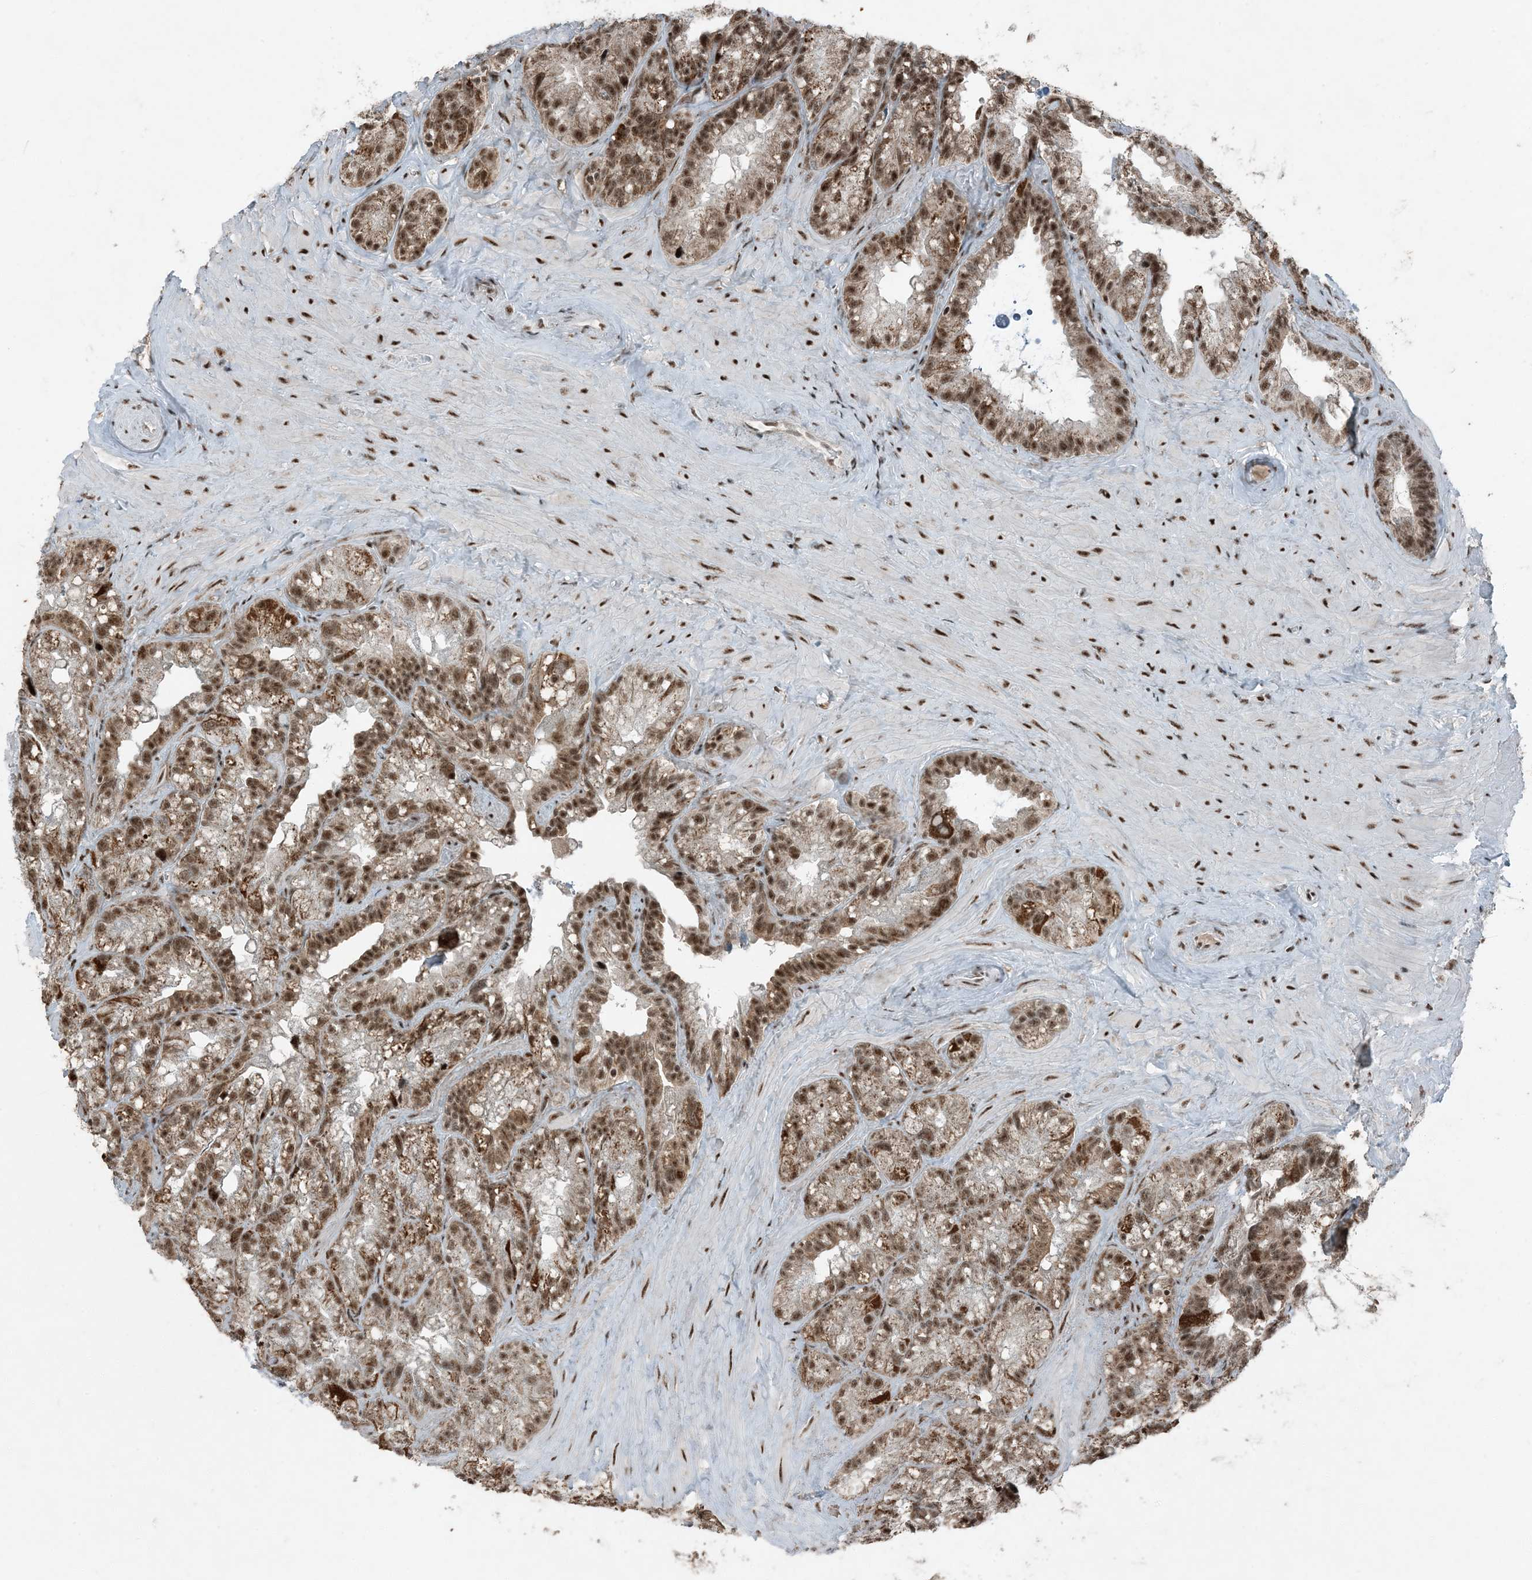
{"staining": {"intensity": "strong", "quantity": ">75%", "location": "cytoplasmic/membranous,nuclear"}, "tissue": "seminal vesicle", "cell_type": "Glandular cells", "image_type": "normal", "snomed": [{"axis": "morphology", "description": "Normal tissue, NOS"}, {"axis": "topography", "description": "Prostate"}, {"axis": "topography", "description": "Seminal veicle"}], "caption": "Immunohistochemistry (IHC) staining of benign seminal vesicle, which exhibits high levels of strong cytoplasmic/membranous,nuclear positivity in approximately >75% of glandular cells indicating strong cytoplasmic/membranous,nuclear protein expression. The staining was performed using DAB (brown) for protein detection and nuclei were counterstained in hematoxylin (blue).", "gene": "TADA2B", "patient": {"sex": "male", "age": 68}}